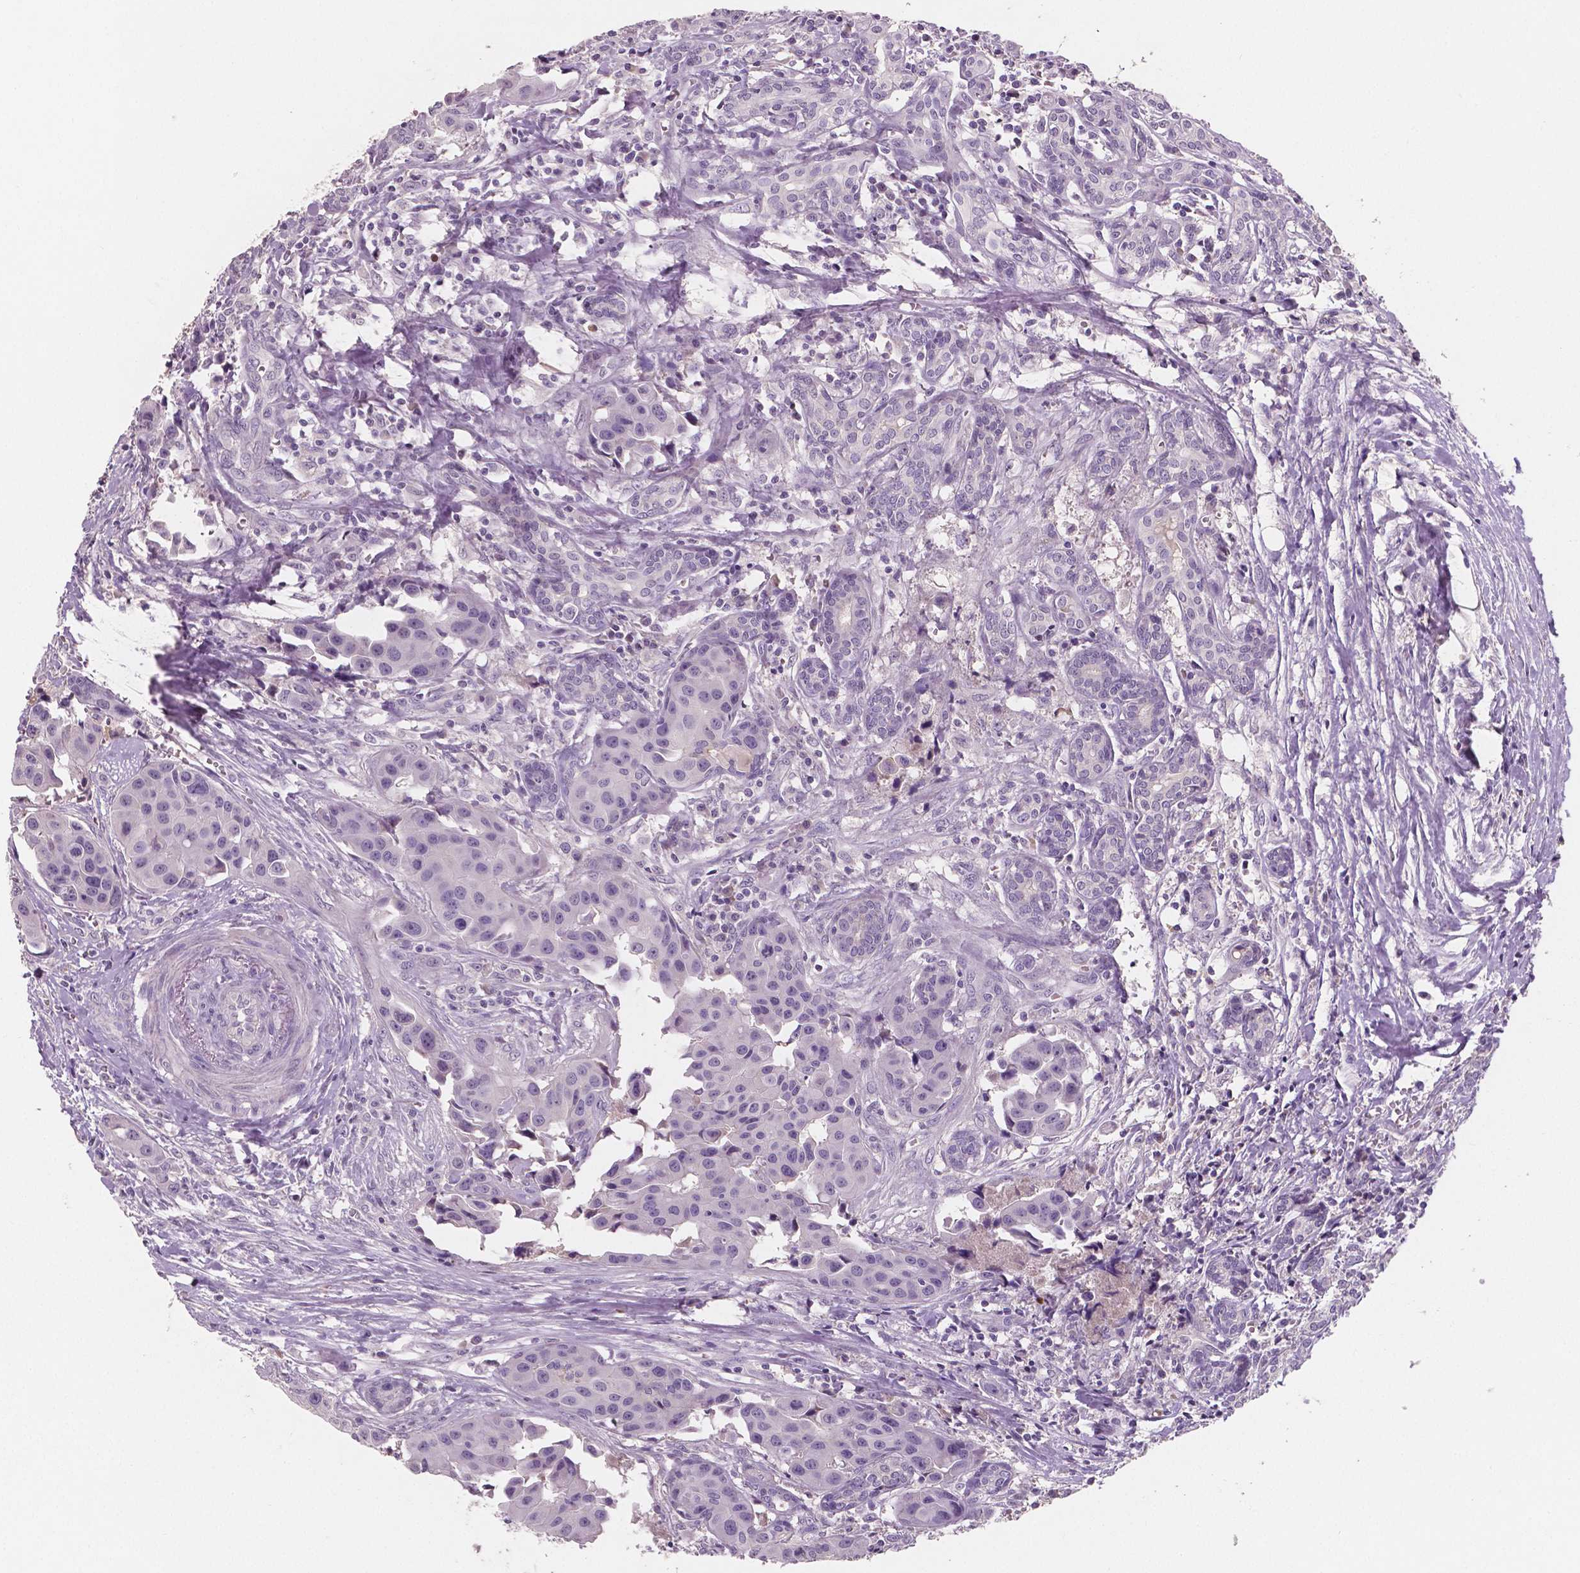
{"staining": {"intensity": "negative", "quantity": "none", "location": "none"}, "tissue": "head and neck cancer", "cell_type": "Tumor cells", "image_type": "cancer", "snomed": [{"axis": "morphology", "description": "Adenocarcinoma, NOS"}, {"axis": "topography", "description": "Head-Neck"}], "caption": "There is no significant positivity in tumor cells of head and neck adenocarcinoma.", "gene": "APOA4", "patient": {"sex": "male", "age": 76}}